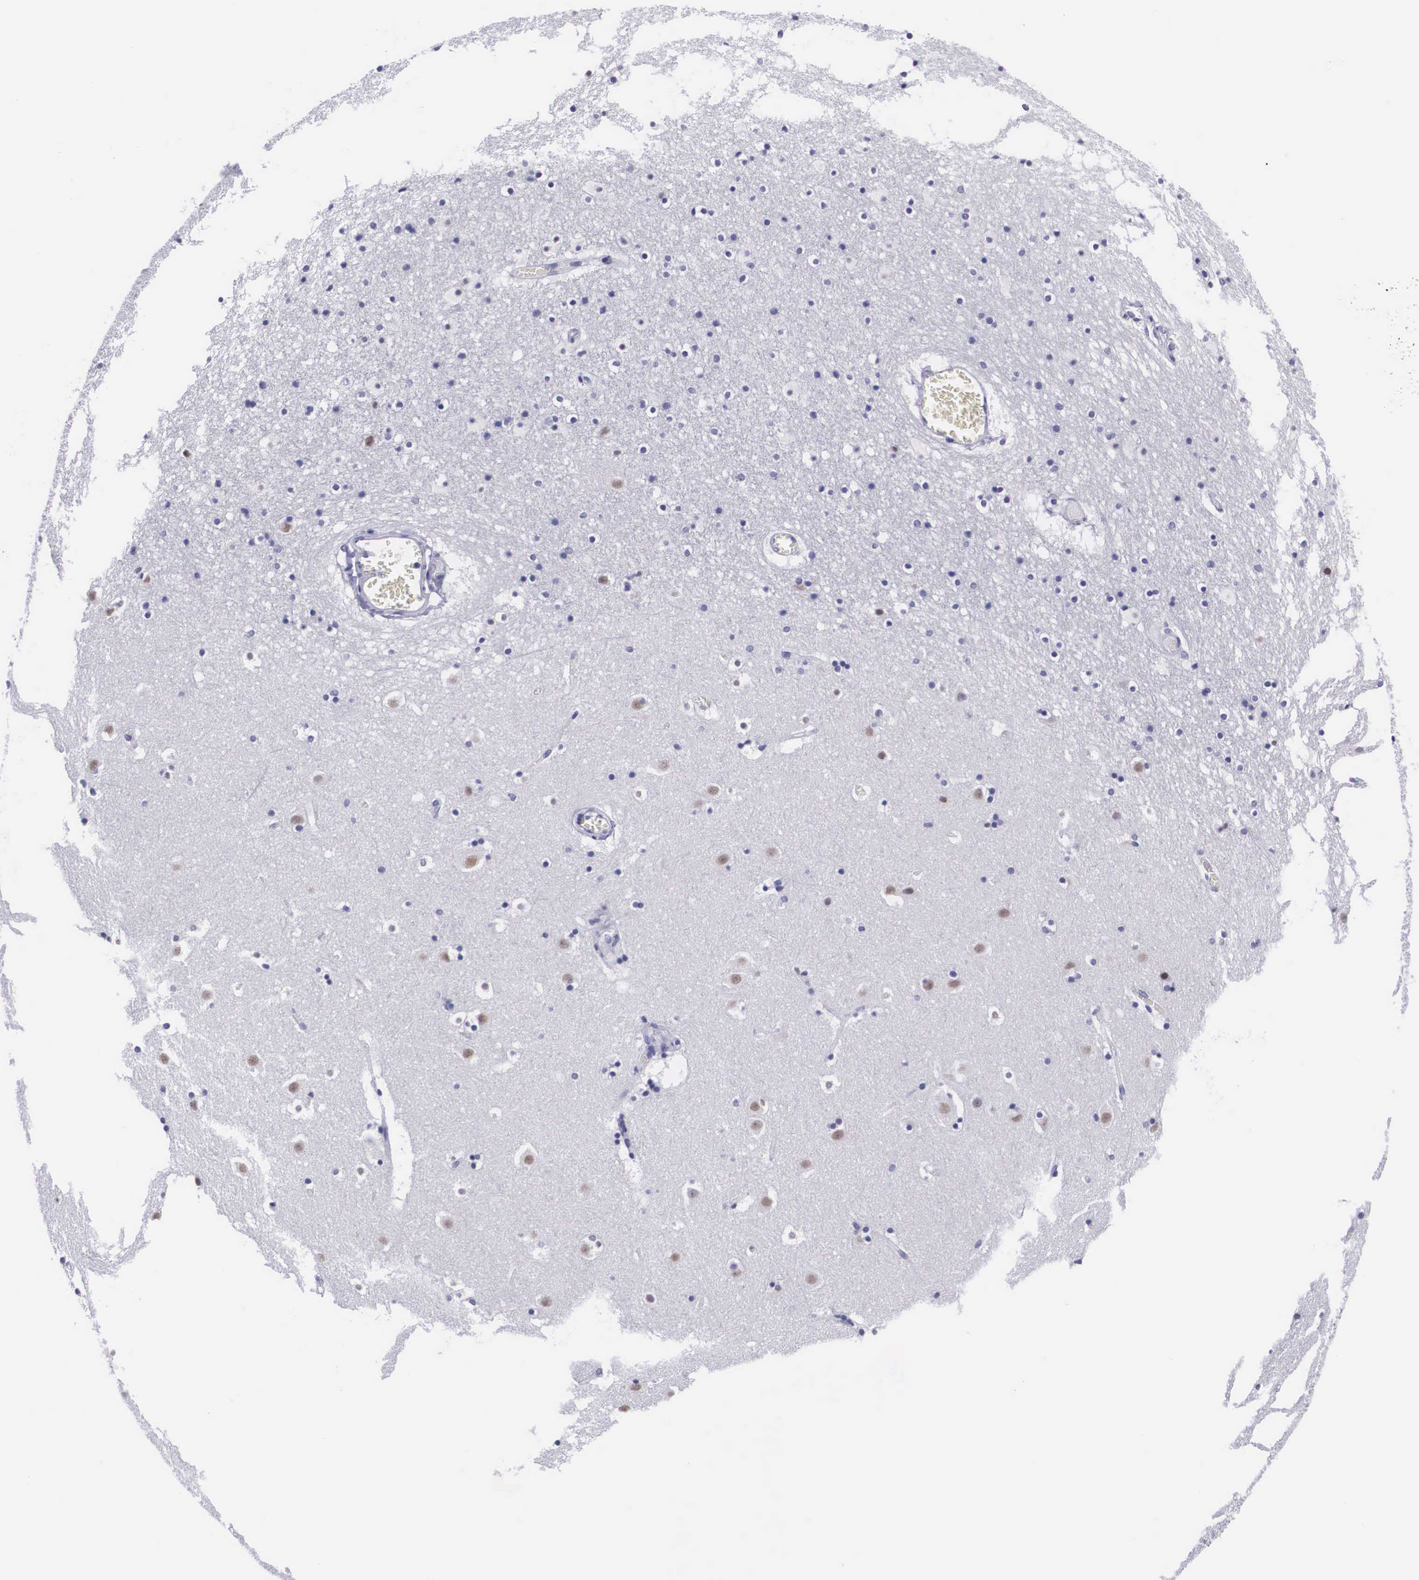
{"staining": {"intensity": "negative", "quantity": "none", "location": "none"}, "tissue": "caudate", "cell_type": "Glial cells", "image_type": "normal", "snomed": [{"axis": "morphology", "description": "Normal tissue, NOS"}, {"axis": "topography", "description": "Lateral ventricle wall"}], "caption": "A micrograph of caudate stained for a protein shows no brown staining in glial cells.", "gene": "C22orf31", "patient": {"sex": "male", "age": 45}}